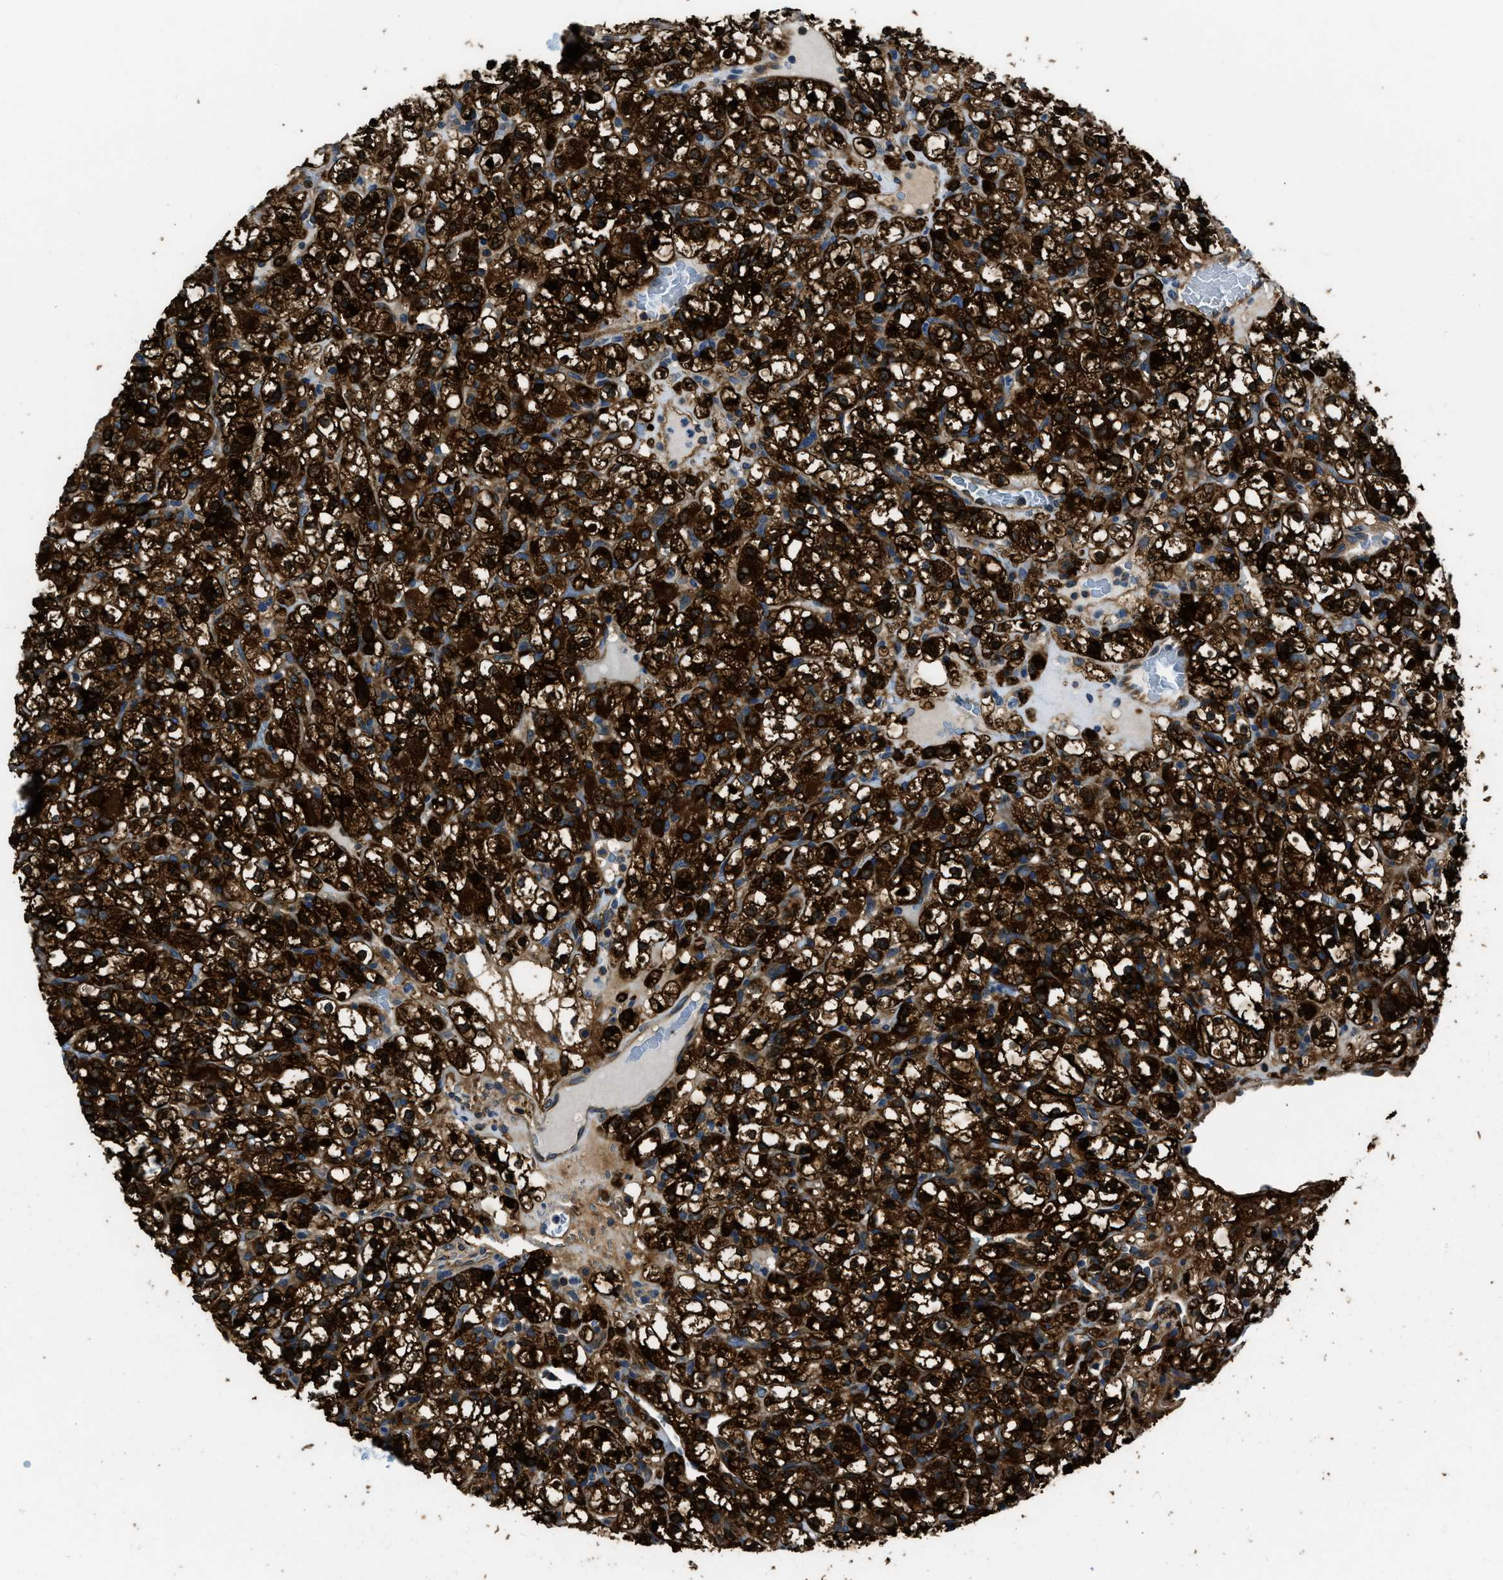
{"staining": {"intensity": "strong", "quantity": ">75%", "location": "cytoplasmic/membranous,nuclear"}, "tissue": "renal cancer", "cell_type": "Tumor cells", "image_type": "cancer", "snomed": [{"axis": "morphology", "description": "Normal tissue, NOS"}, {"axis": "morphology", "description": "Adenocarcinoma, NOS"}, {"axis": "topography", "description": "Kidney"}], "caption": "A high amount of strong cytoplasmic/membranous and nuclear positivity is identified in approximately >75% of tumor cells in renal cancer (adenocarcinoma) tissue.", "gene": "PFKP", "patient": {"sex": "female", "age": 72}}